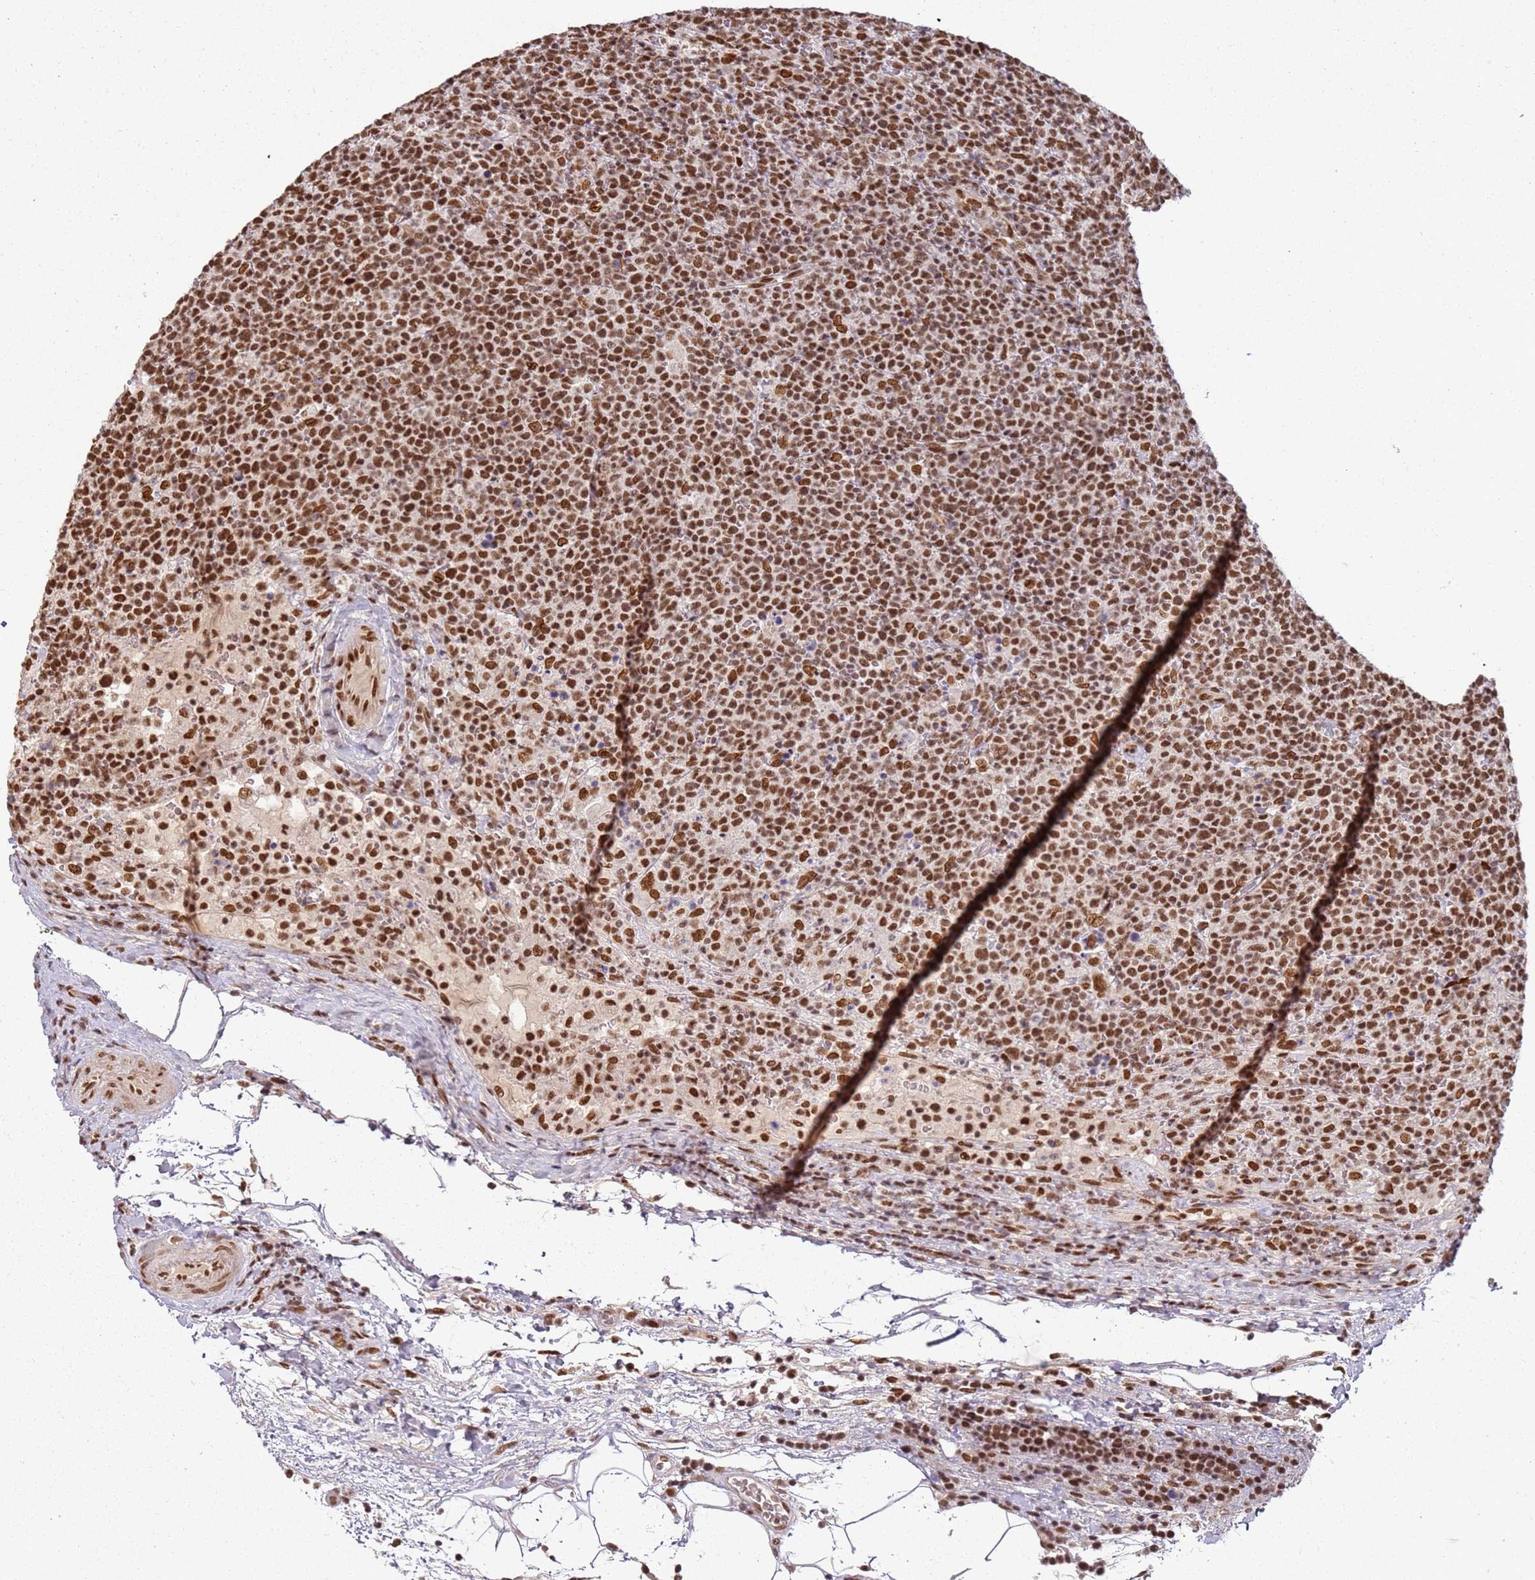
{"staining": {"intensity": "strong", "quantity": ">75%", "location": "nuclear"}, "tissue": "lymphoma", "cell_type": "Tumor cells", "image_type": "cancer", "snomed": [{"axis": "morphology", "description": "Malignant lymphoma, non-Hodgkin's type, High grade"}, {"axis": "topography", "description": "Lymph node"}], "caption": "Tumor cells show high levels of strong nuclear staining in approximately >75% of cells in malignant lymphoma, non-Hodgkin's type (high-grade). (DAB (3,3'-diaminobenzidine) IHC, brown staining for protein, blue staining for nuclei).", "gene": "TENT4A", "patient": {"sex": "male", "age": 61}}